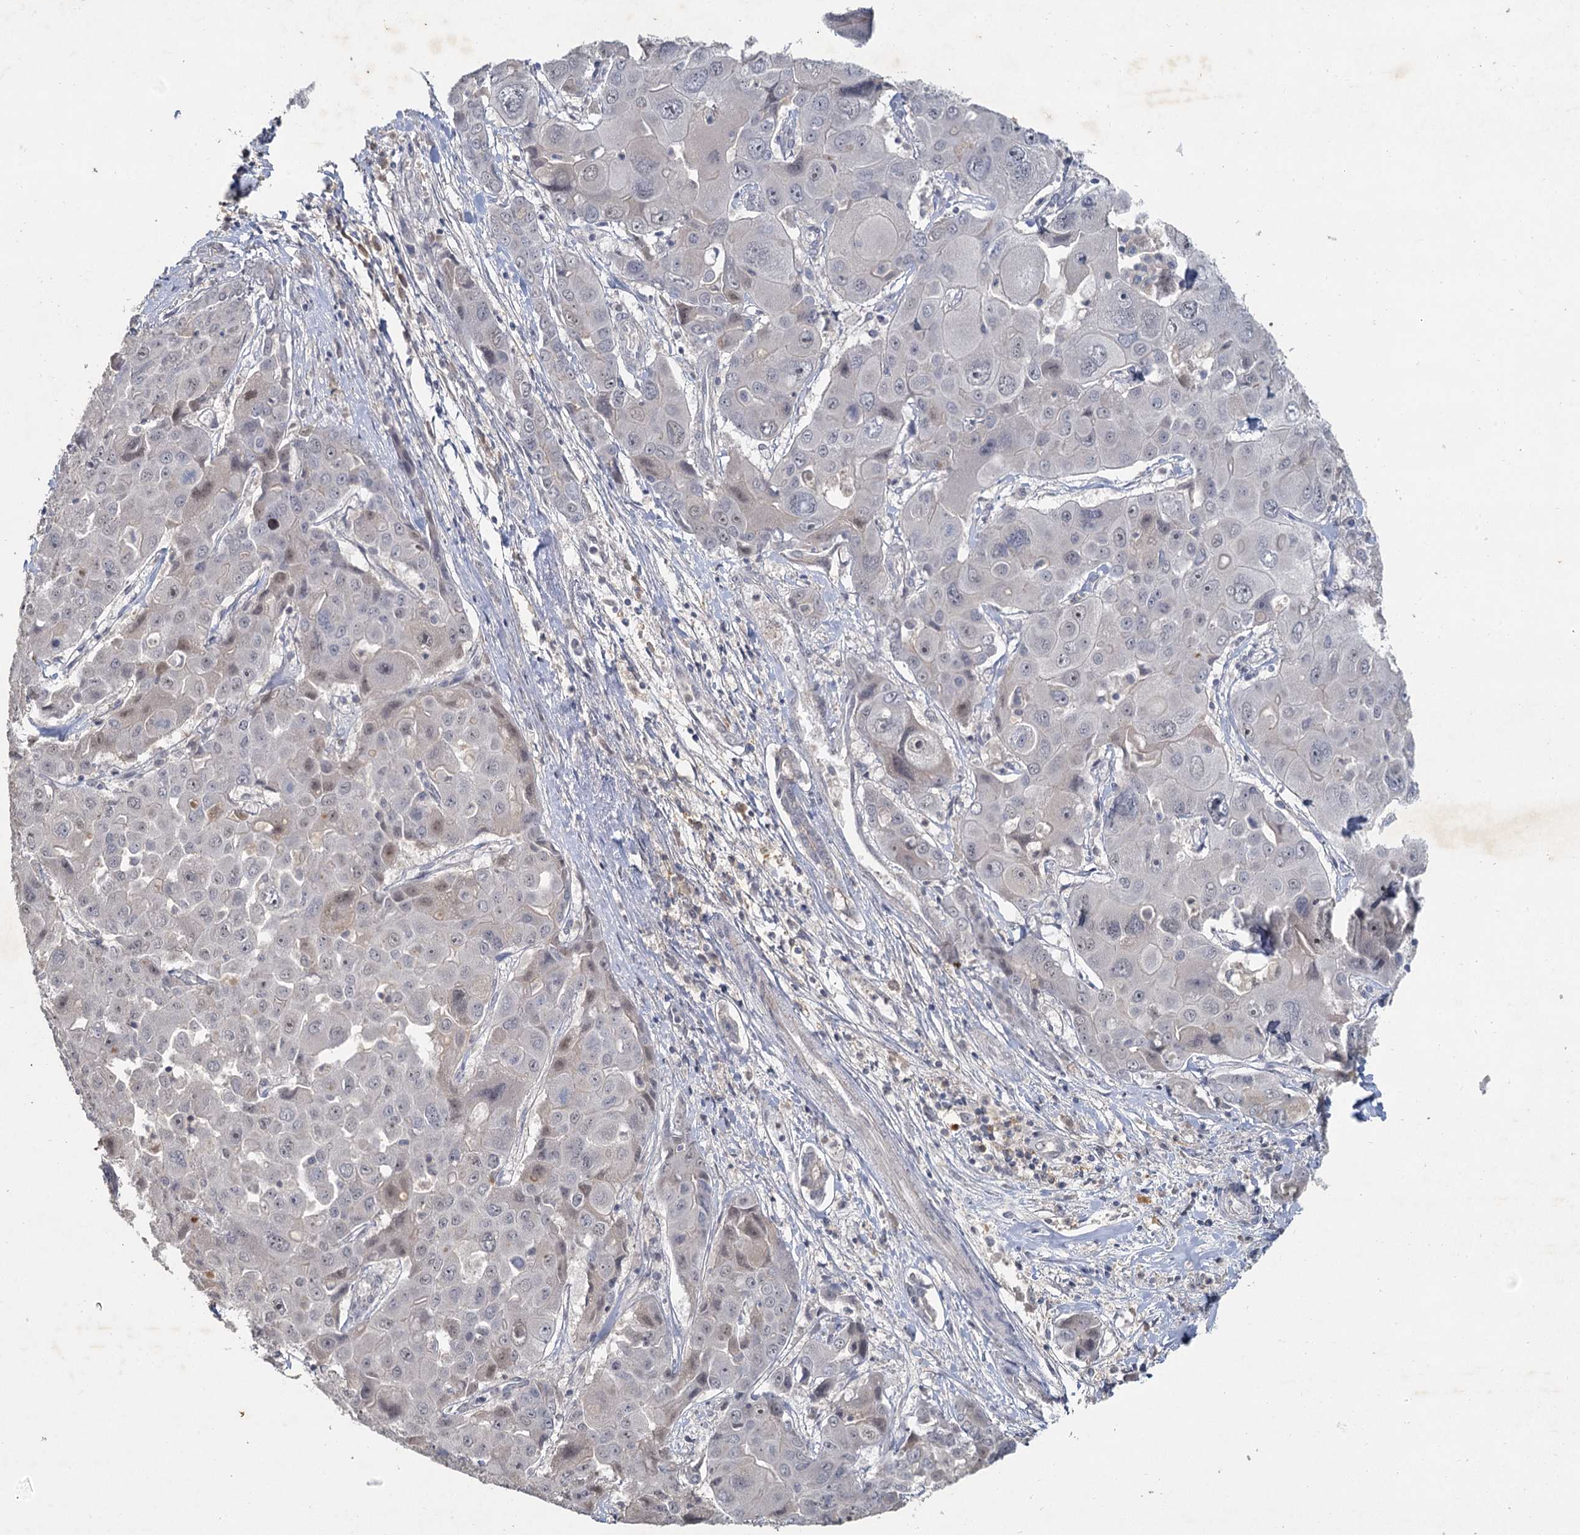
{"staining": {"intensity": "negative", "quantity": "none", "location": "none"}, "tissue": "liver cancer", "cell_type": "Tumor cells", "image_type": "cancer", "snomed": [{"axis": "morphology", "description": "Cholangiocarcinoma"}, {"axis": "topography", "description": "Liver"}], "caption": "Immunohistochemistry of cholangiocarcinoma (liver) reveals no expression in tumor cells. (Immunohistochemistry (ihc), brightfield microscopy, high magnification).", "gene": "MUCL1", "patient": {"sex": "male", "age": 67}}